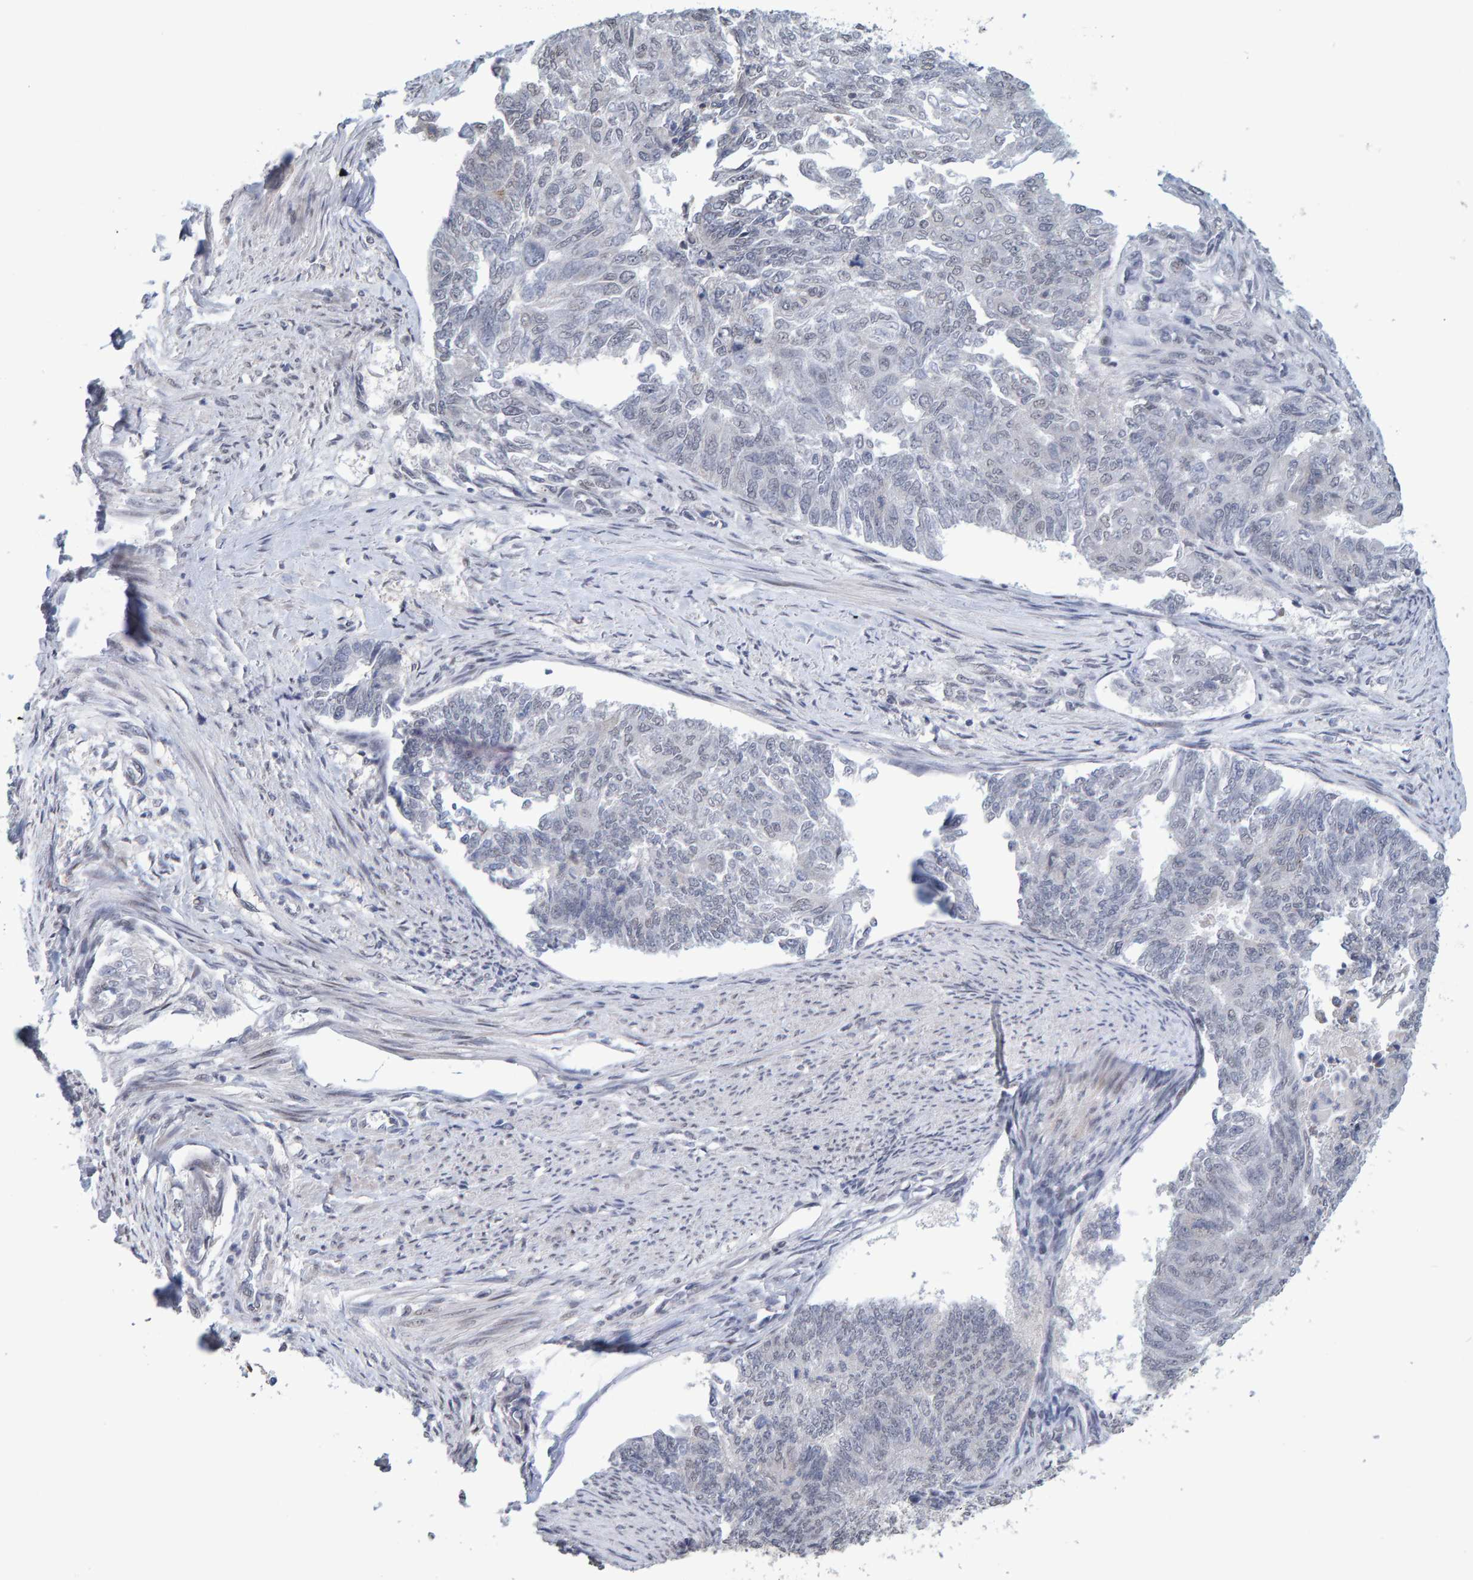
{"staining": {"intensity": "negative", "quantity": "none", "location": "none"}, "tissue": "endometrial cancer", "cell_type": "Tumor cells", "image_type": "cancer", "snomed": [{"axis": "morphology", "description": "Adenocarcinoma, NOS"}, {"axis": "topography", "description": "Endometrium"}], "caption": "Immunohistochemistry of endometrial cancer displays no expression in tumor cells.", "gene": "USP43", "patient": {"sex": "female", "age": 32}}